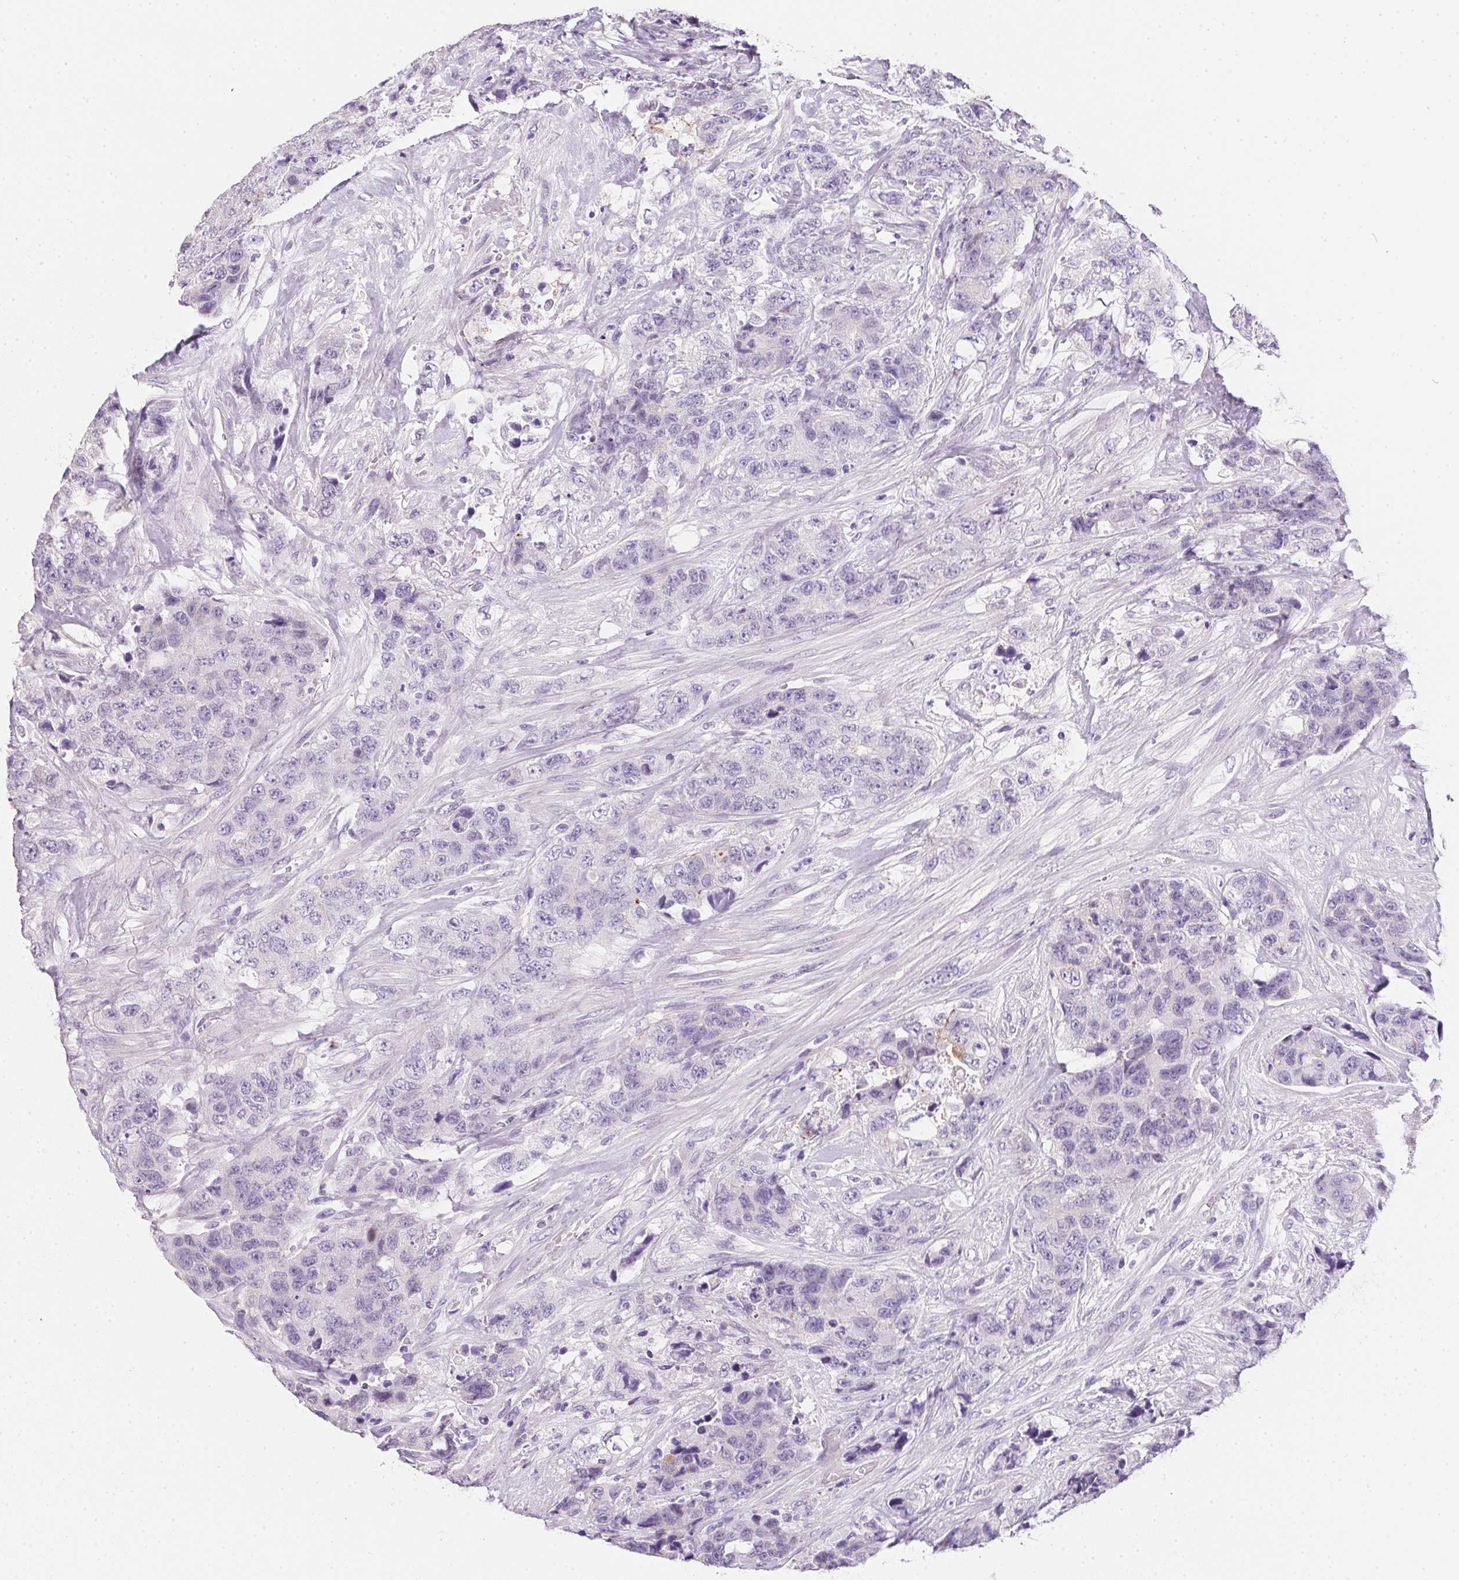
{"staining": {"intensity": "negative", "quantity": "none", "location": "none"}, "tissue": "urothelial cancer", "cell_type": "Tumor cells", "image_type": "cancer", "snomed": [{"axis": "morphology", "description": "Urothelial carcinoma, High grade"}, {"axis": "topography", "description": "Urinary bladder"}], "caption": "Tumor cells are negative for brown protein staining in high-grade urothelial carcinoma.", "gene": "AQP5", "patient": {"sex": "female", "age": 78}}